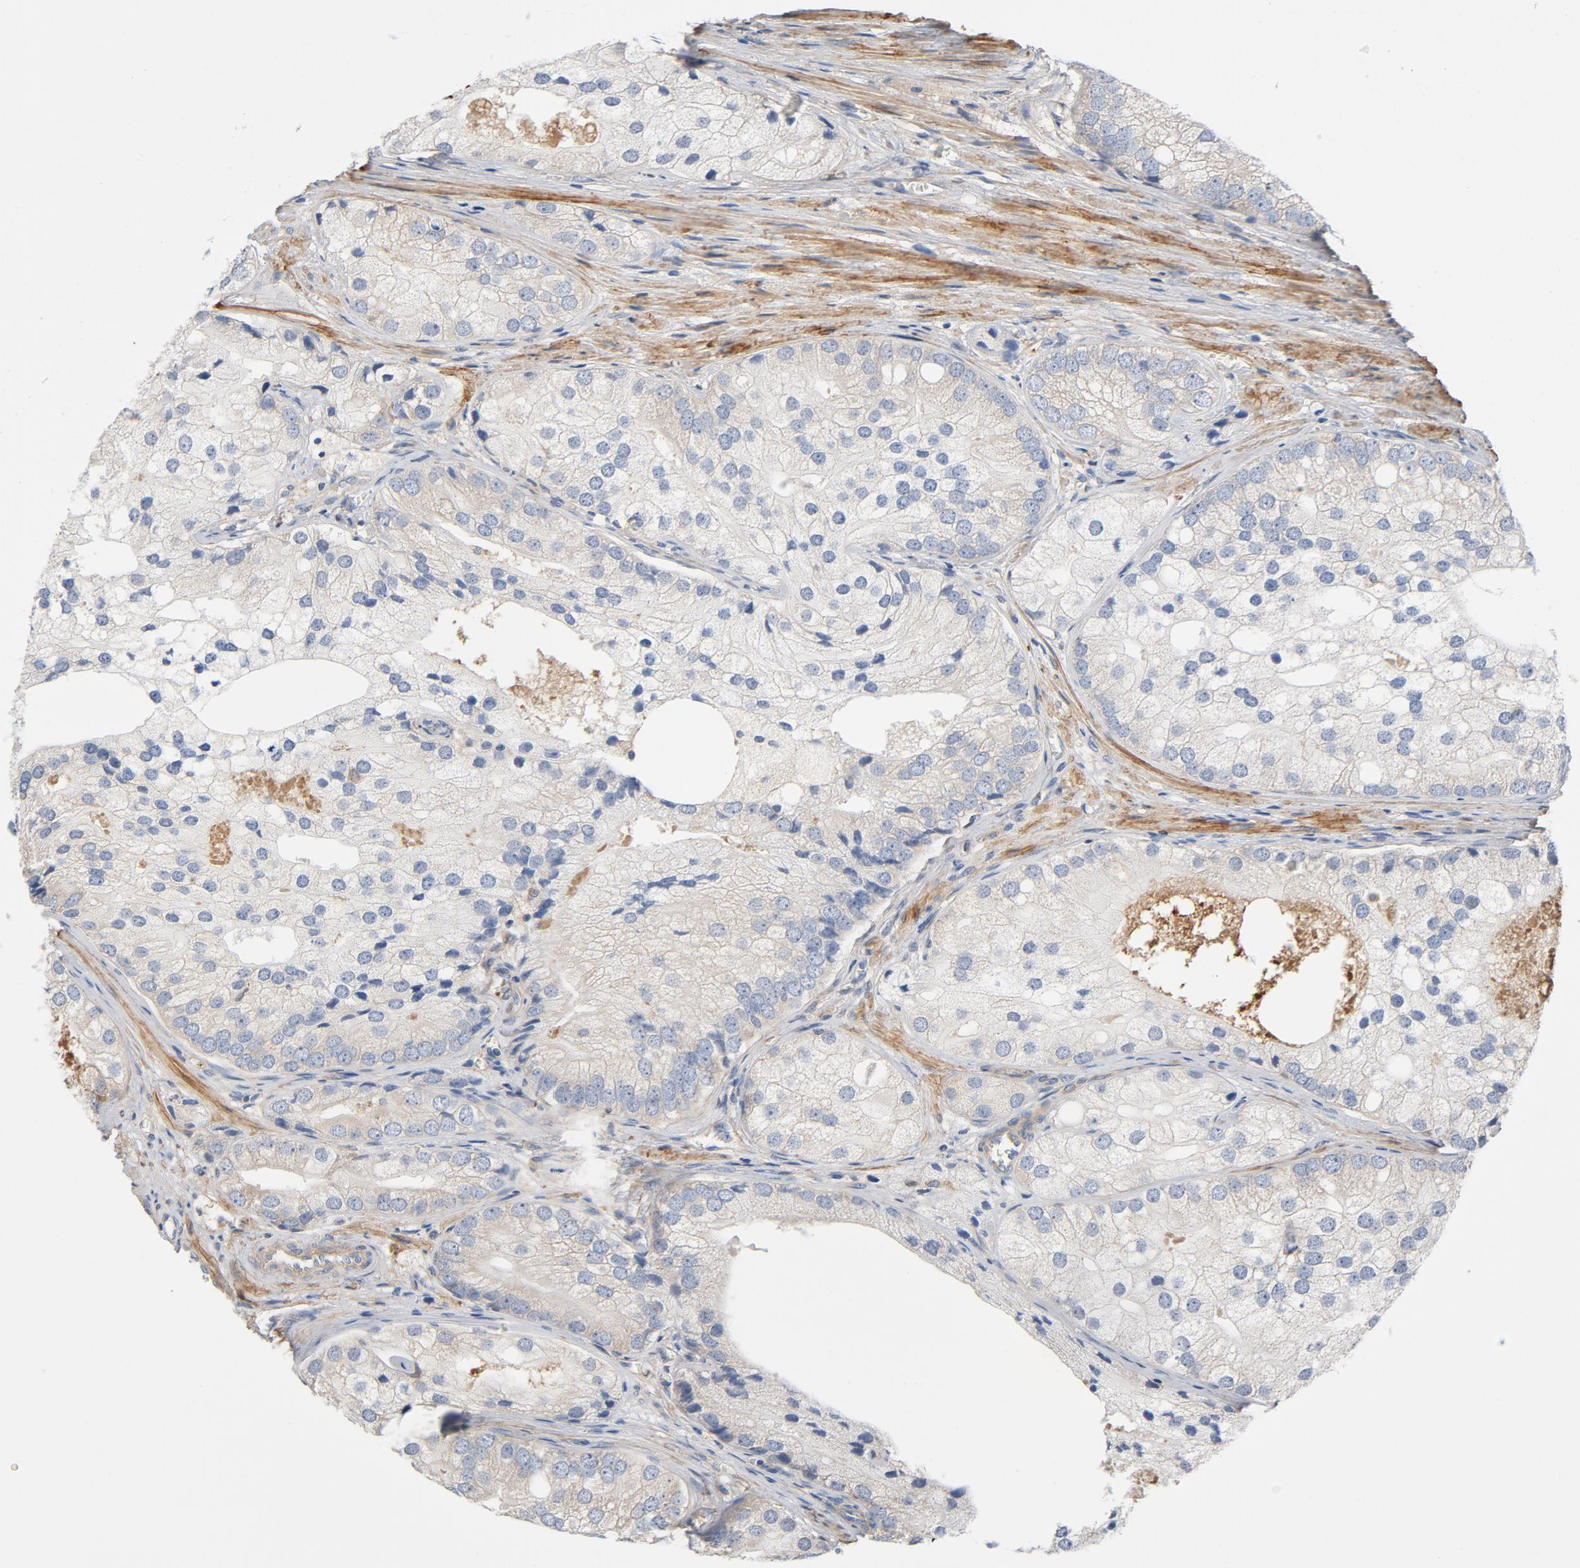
{"staining": {"intensity": "negative", "quantity": "none", "location": "none"}, "tissue": "prostate cancer", "cell_type": "Tumor cells", "image_type": "cancer", "snomed": [{"axis": "morphology", "description": "Adenocarcinoma, Low grade"}, {"axis": "topography", "description": "Prostate"}], "caption": "DAB (3,3'-diaminobenzidine) immunohistochemical staining of human prostate cancer shows no significant staining in tumor cells. (Brightfield microscopy of DAB (3,3'-diaminobenzidine) IHC at high magnification).", "gene": "ILK", "patient": {"sex": "male", "age": 69}}